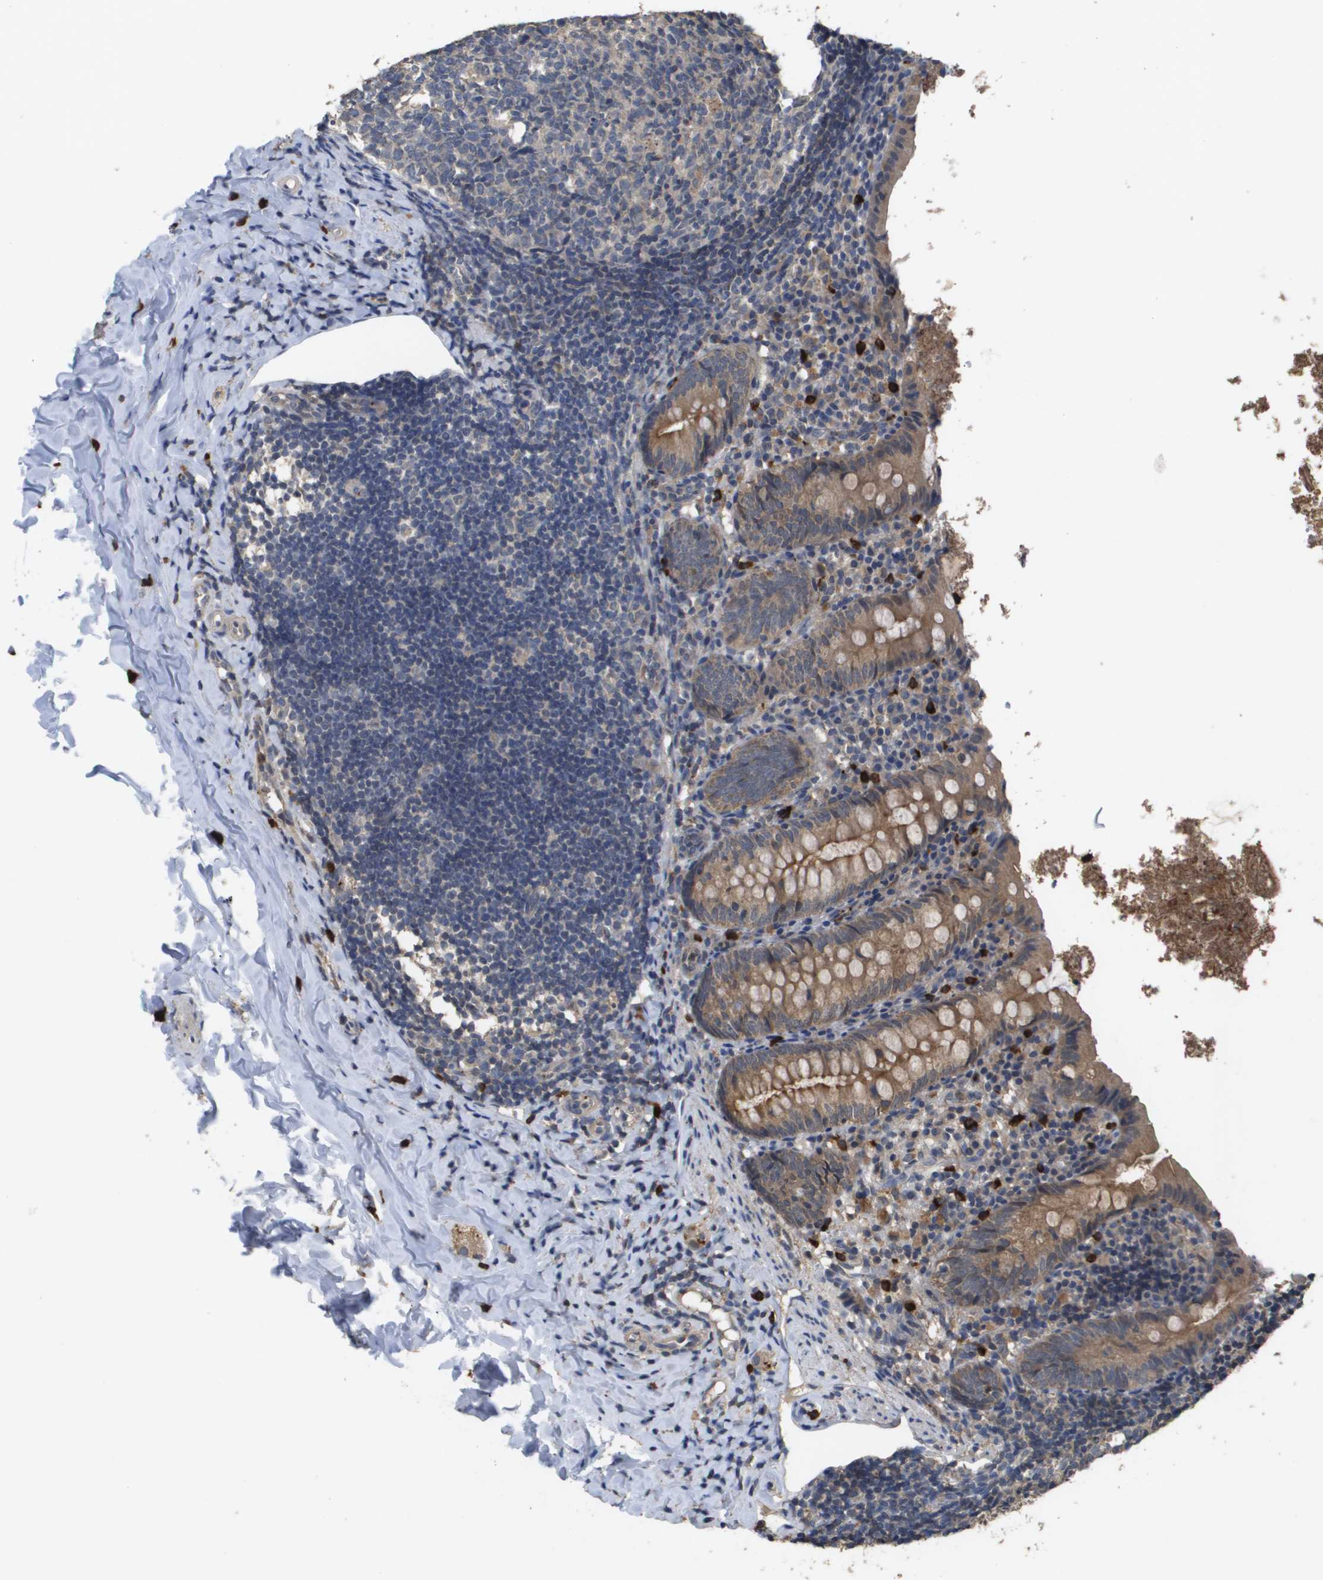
{"staining": {"intensity": "weak", "quantity": ">75%", "location": "cytoplasmic/membranous"}, "tissue": "appendix", "cell_type": "Glandular cells", "image_type": "normal", "snomed": [{"axis": "morphology", "description": "Normal tissue, NOS"}, {"axis": "topography", "description": "Appendix"}], "caption": "Unremarkable appendix was stained to show a protein in brown. There is low levels of weak cytoplasmic/membranous staining in about >75% of glandular cells. (DAB (3,3'-diaminobenzidine) IHC with brightfield microscopy, high magnification).", "gene": "RAB27B", "patient": {"sex": "female", "age": 10}}